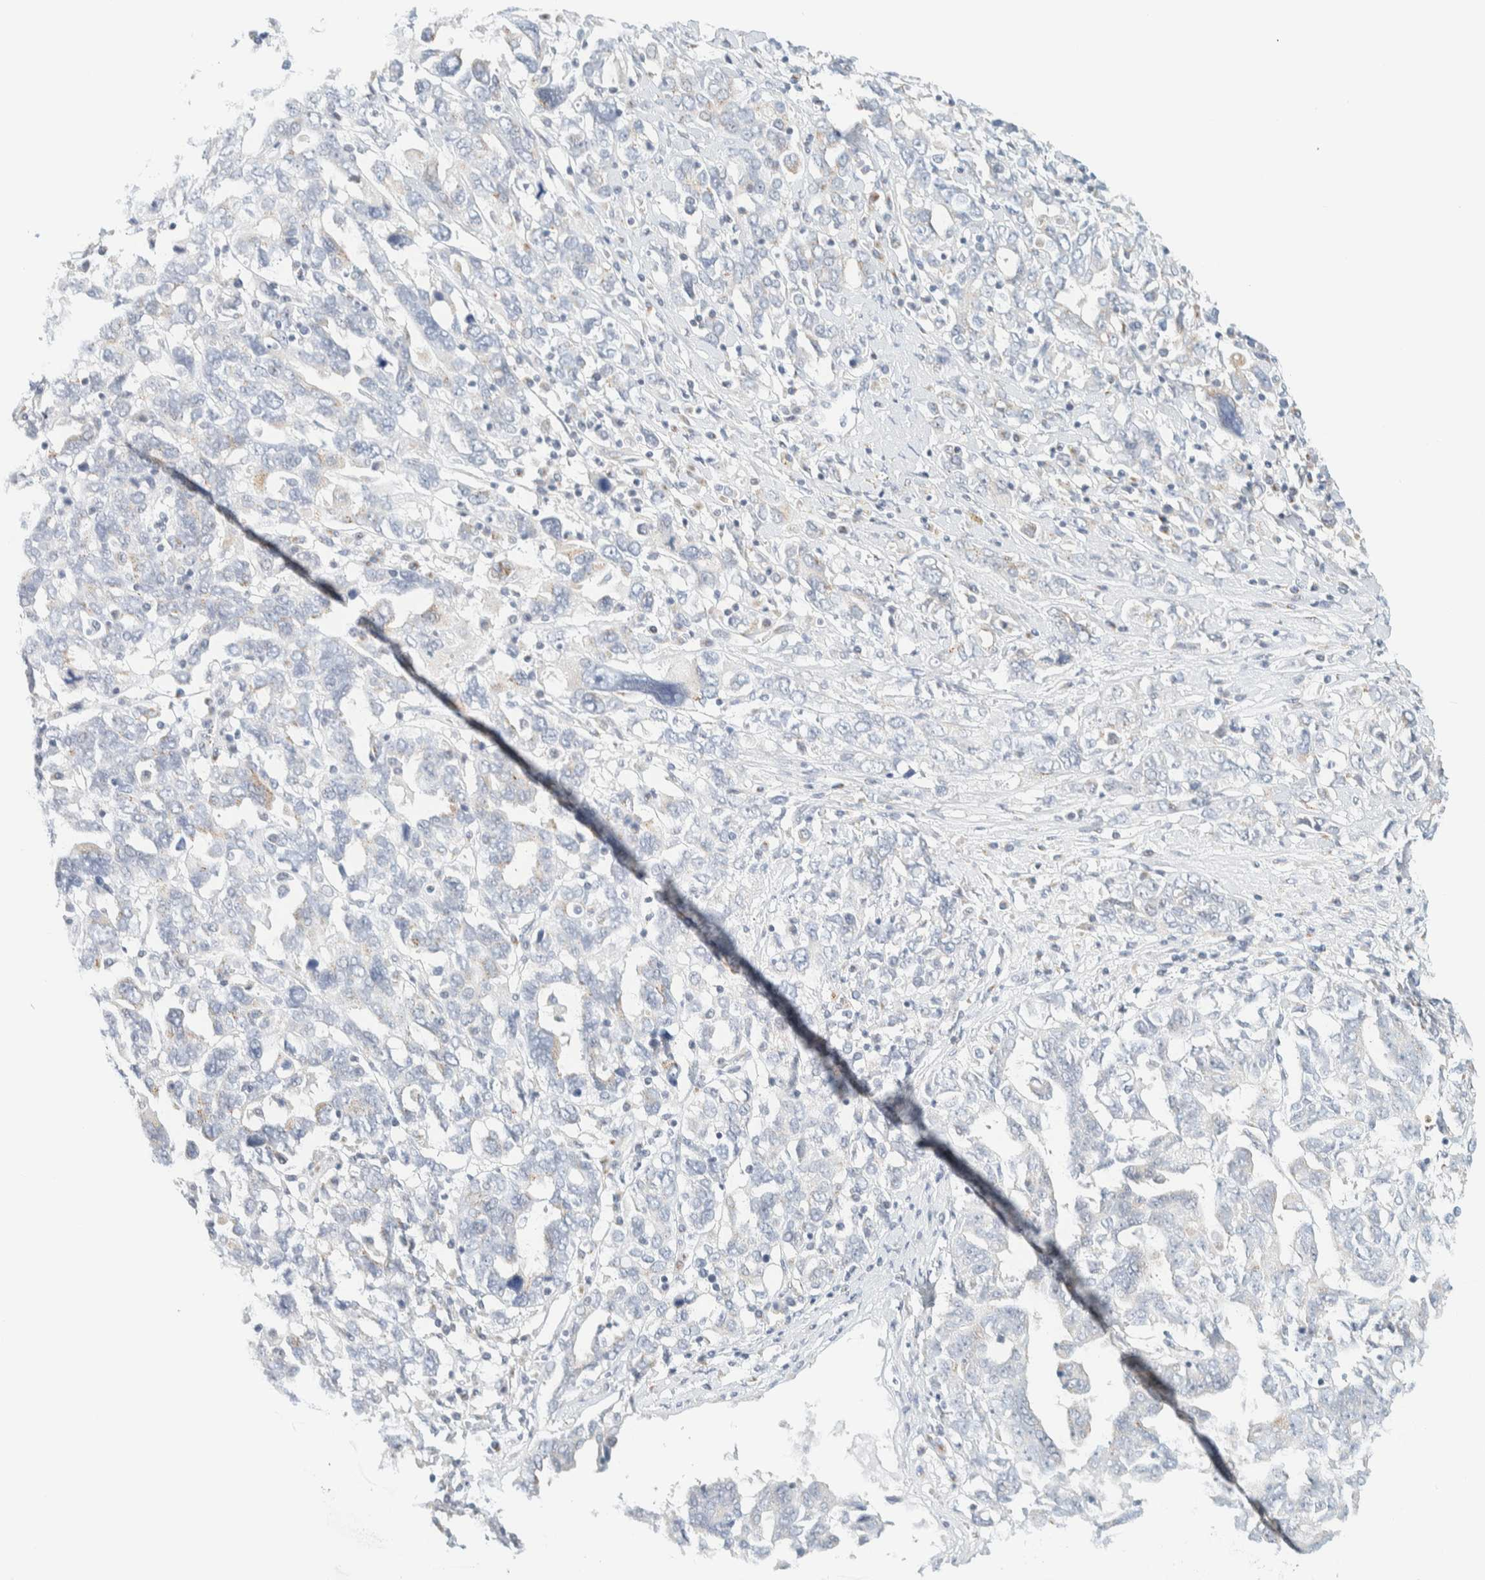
{"staining": {"intensity": "negative", "quantity": "none", "location": "none"}, "tissue": "ovarian cancer", "cell_type": "Tumor cells", "image_type": "cancer", "snomed": [{"axis": "morphology", "description": "Carcinoma, endometroid"}, {"axis": "topography", "description": "Ovary"}], "caption": "The histopathology image exhibits no significant staining in tumor cells of ovarian endometroid carcinoma.", "gene": "SPNS3", "patient": {"sex": "female", "age": 62}}